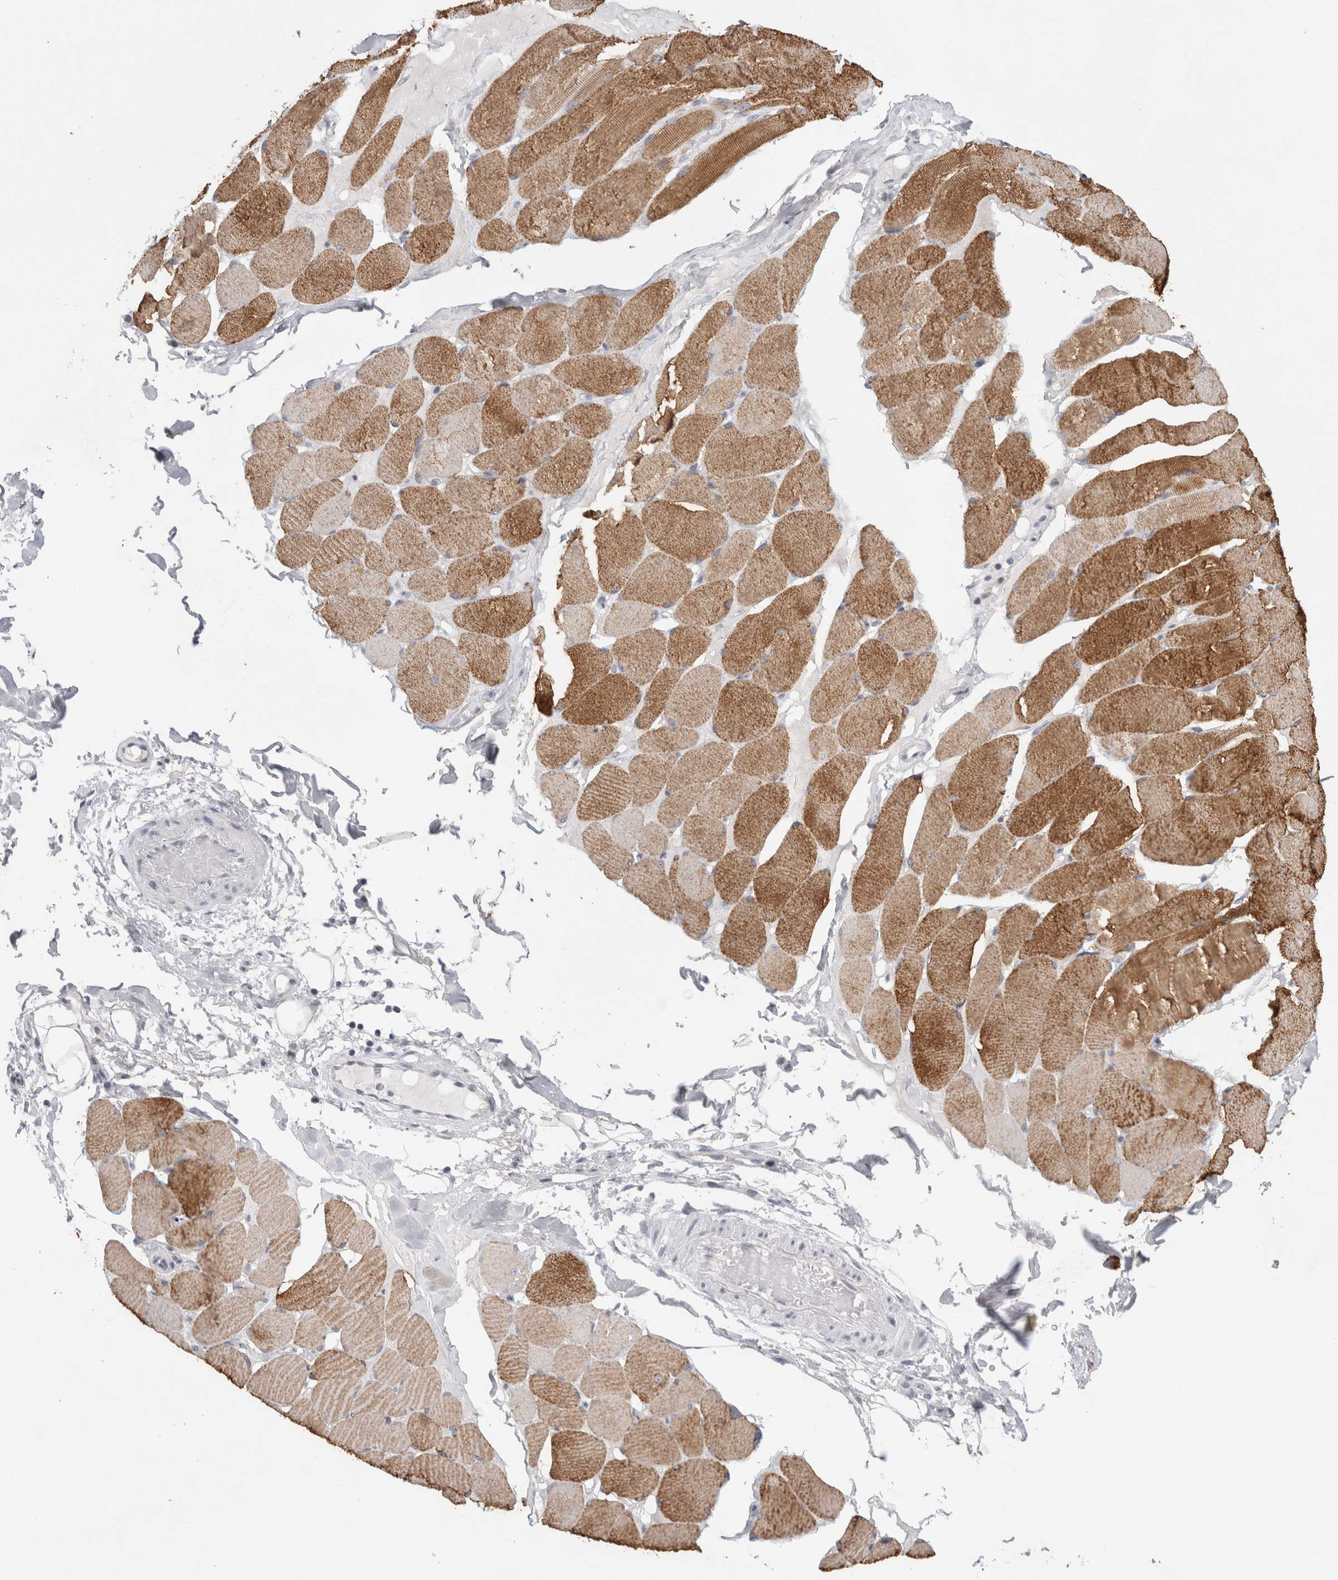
{"staining": {"intensity": "moderate", "quantity": ">75%", "location": "cytoplasmic/membranous"}, "tissue": "skeletal muscle", "cell_type": "Myocytes", "image_type": "normal", "snomed": [{"axis": "morphology", "description": "Normal tissue, NOS"}, {"axis": "topography", "description": "Skin"}, {"axis": "topography", "description": "Skeletal muscle"}], "caption": "Unremarkable skeletal muscle reveals moderate cytoplasmic/membranous positivity in approximately >75% of myocytes, visualized by immunohistochemistry.", "gene": "TONSL", "patient": {"sex": "male", "age": 83}}